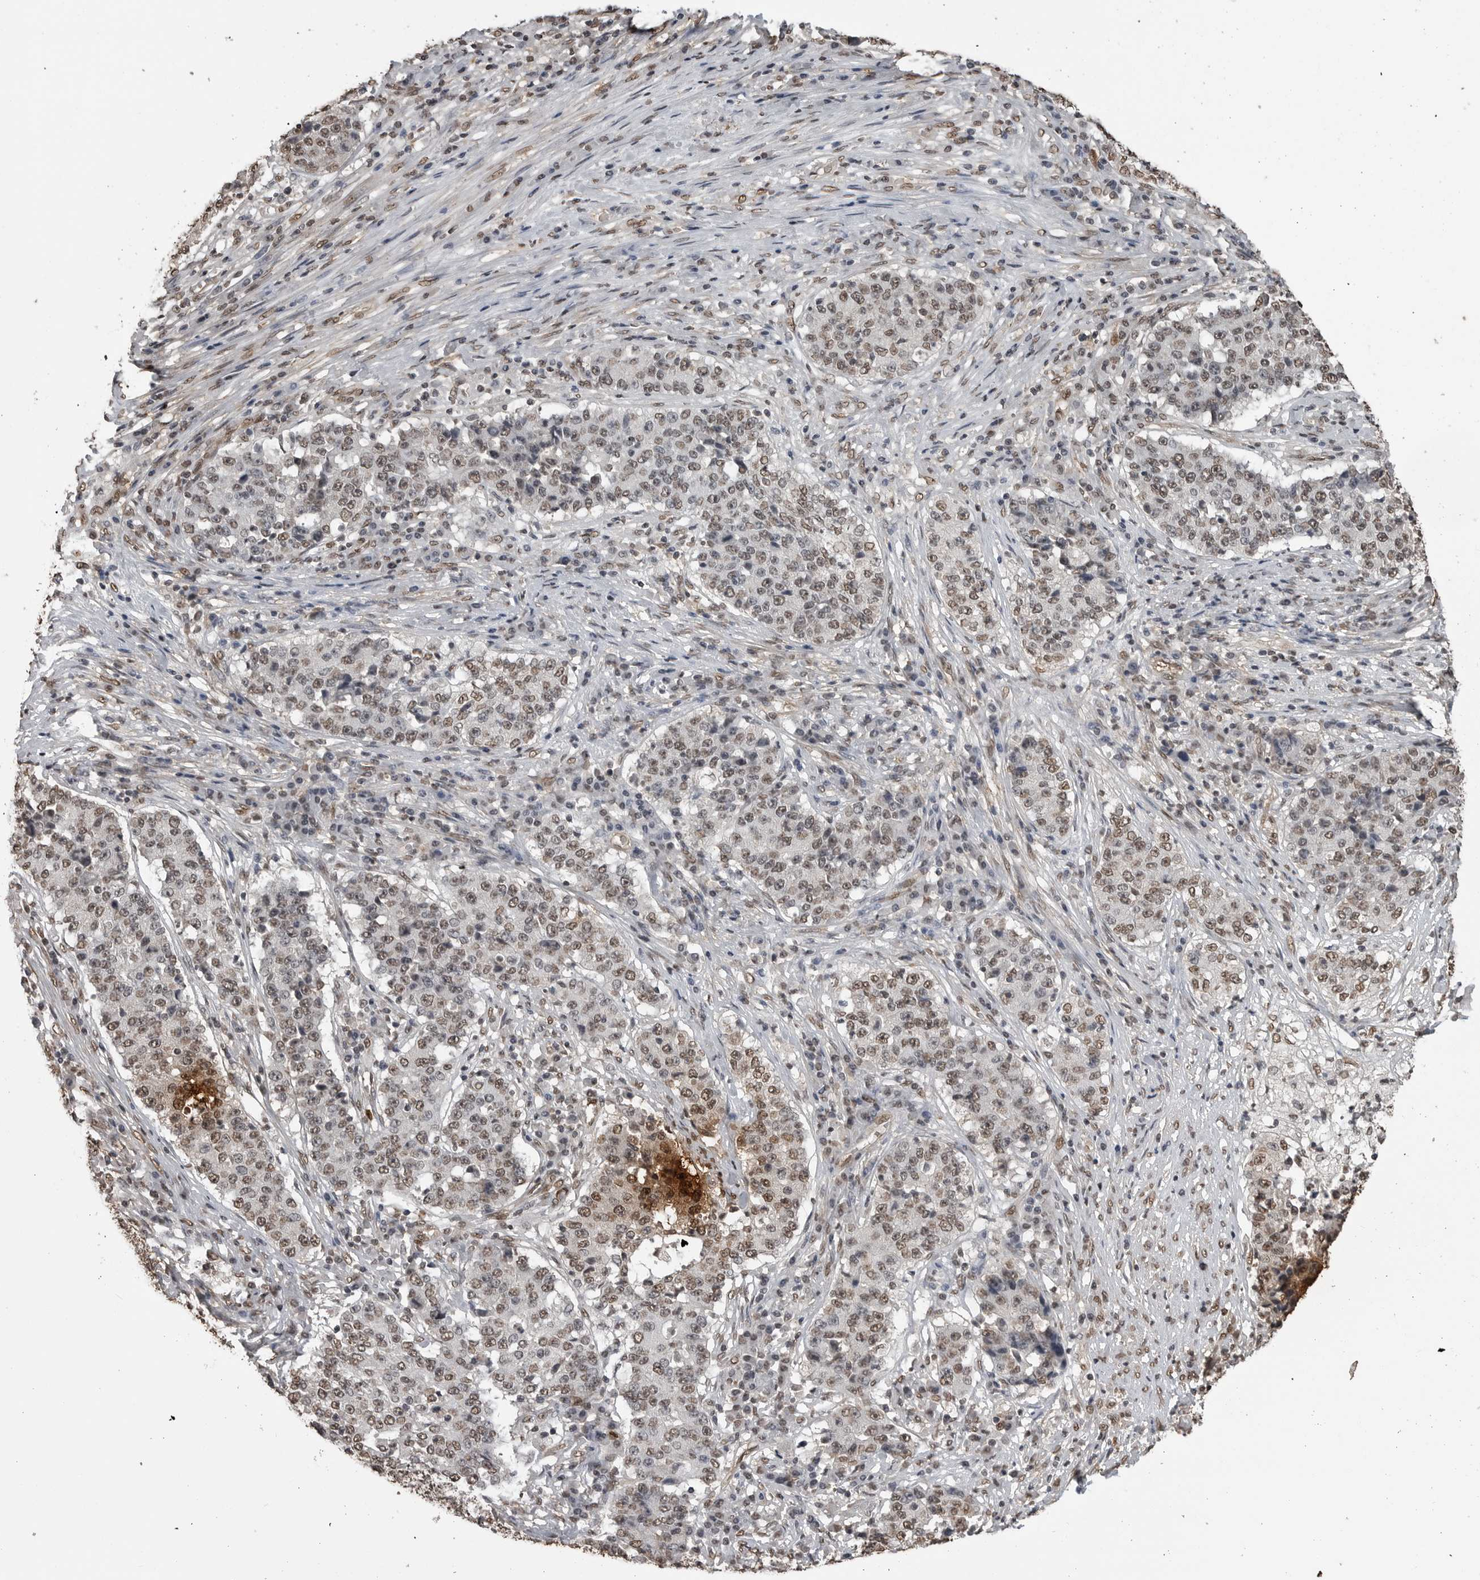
{"staining": {"intensity": "weak", "quantity": ">75%", "location": "nuclear"}, "tissue": "stomach cancer", "cell_type": "Tumor cells", "image_type": "cancer", "snomed": [{"axis": "morphology", "description": "Adenocarcinoma, NOS"}, {"axis": "topography", "description": "Stomach"}], "caption": "A photomicrograph of stomach cancer (adenocarcinoma) stained for a protein shows weak nuclear brown staining in tumor cells.", "gene": "SMAD2", "patient": {"sex": "male", "age": 59}}